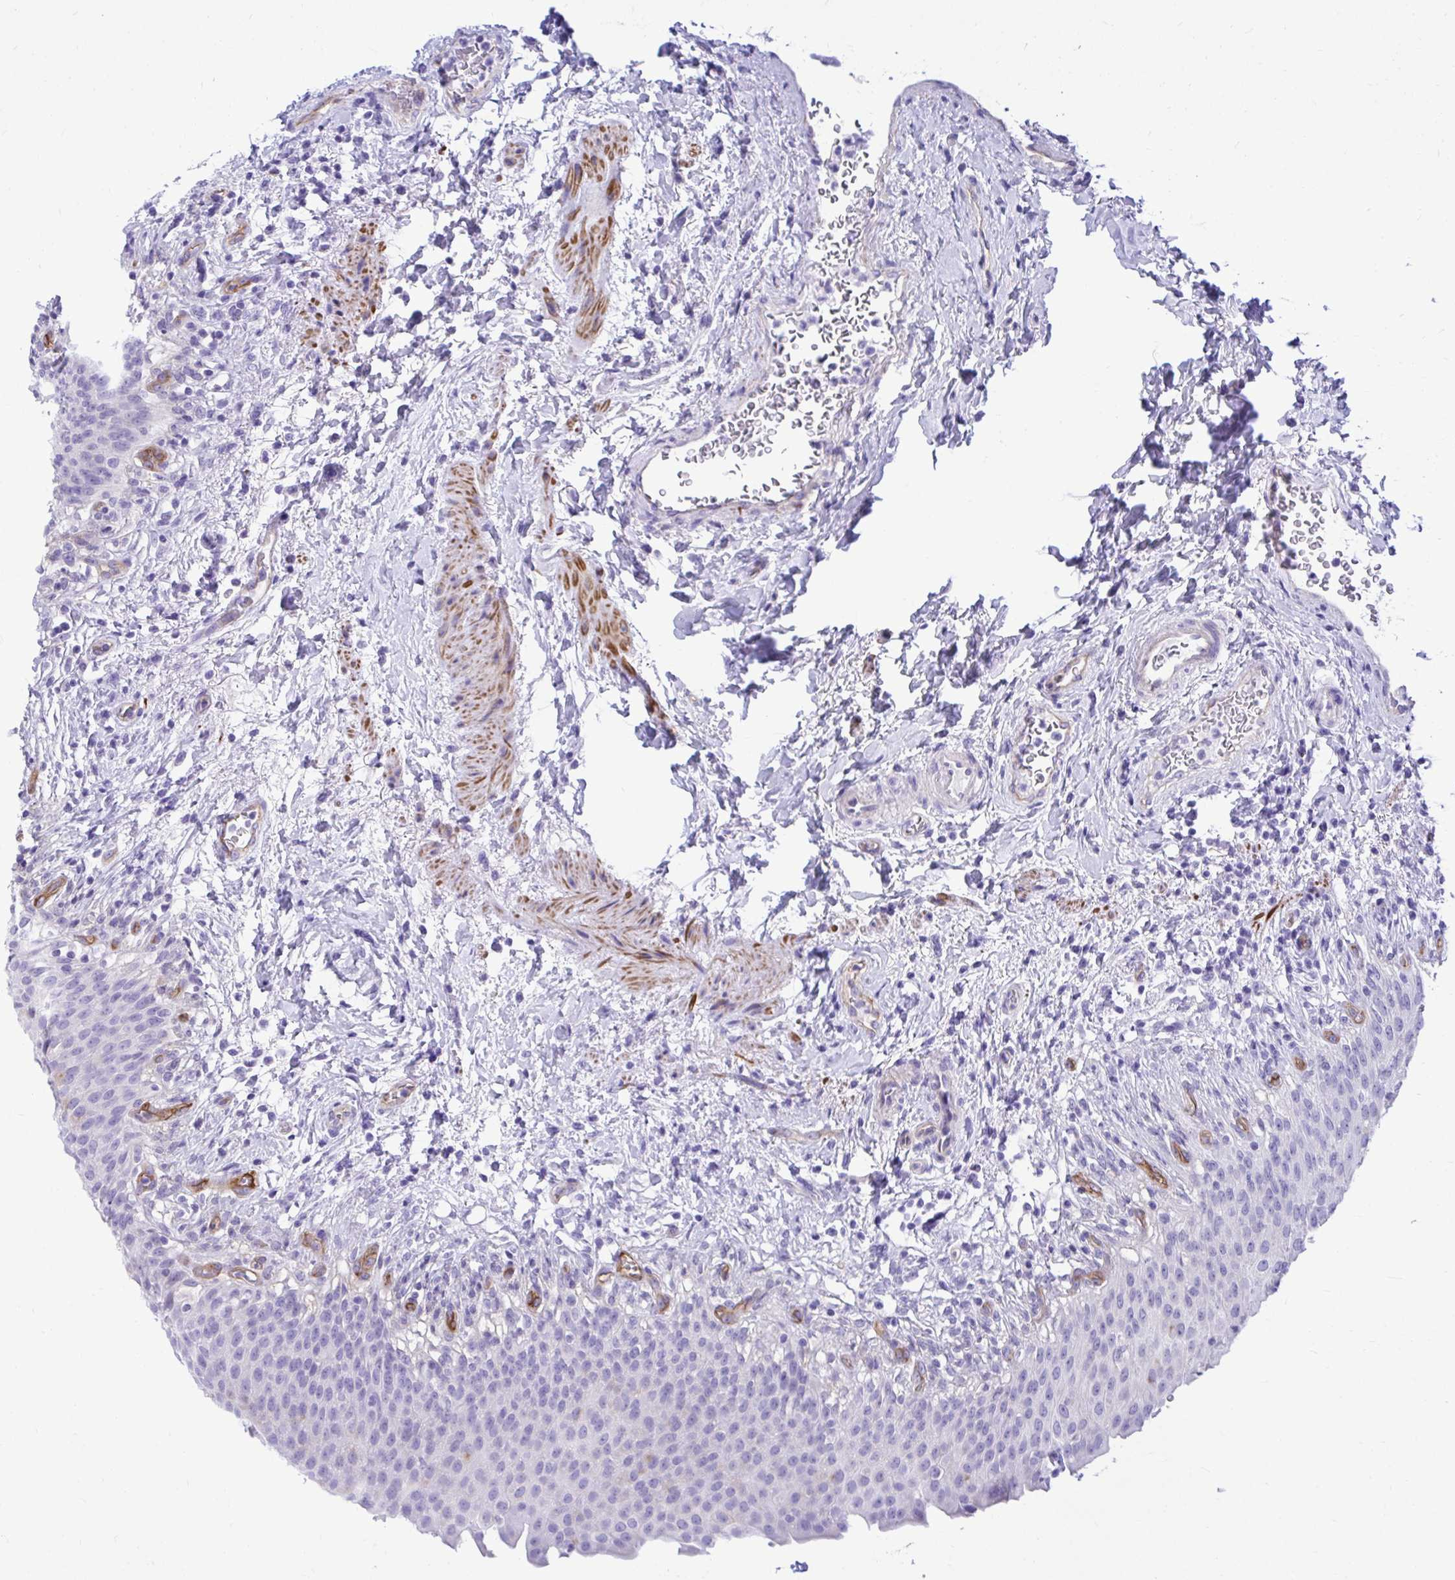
{"staining": {"intensity": "negative", "quantity": "none", "location": "none"}, "tissue": "urinary bladder", "cell_type": "Urothelial cells", "image_type": "normal", "snomed": [{"axis": "morphology", "description": "Normal tissue, NOS"}, {"axis": "topography", "description": "Urinary bladder"}, {"axis": "topography", "description": "Peripheral nerve tissue"}], "caption": "This is a micrograph of immunohistochemistry staining of unremarkable urinary bladder, which shows no staining in urothelial cells.", "gene": "ABCG2", "patient": {"sex": "female", "age": 60}}